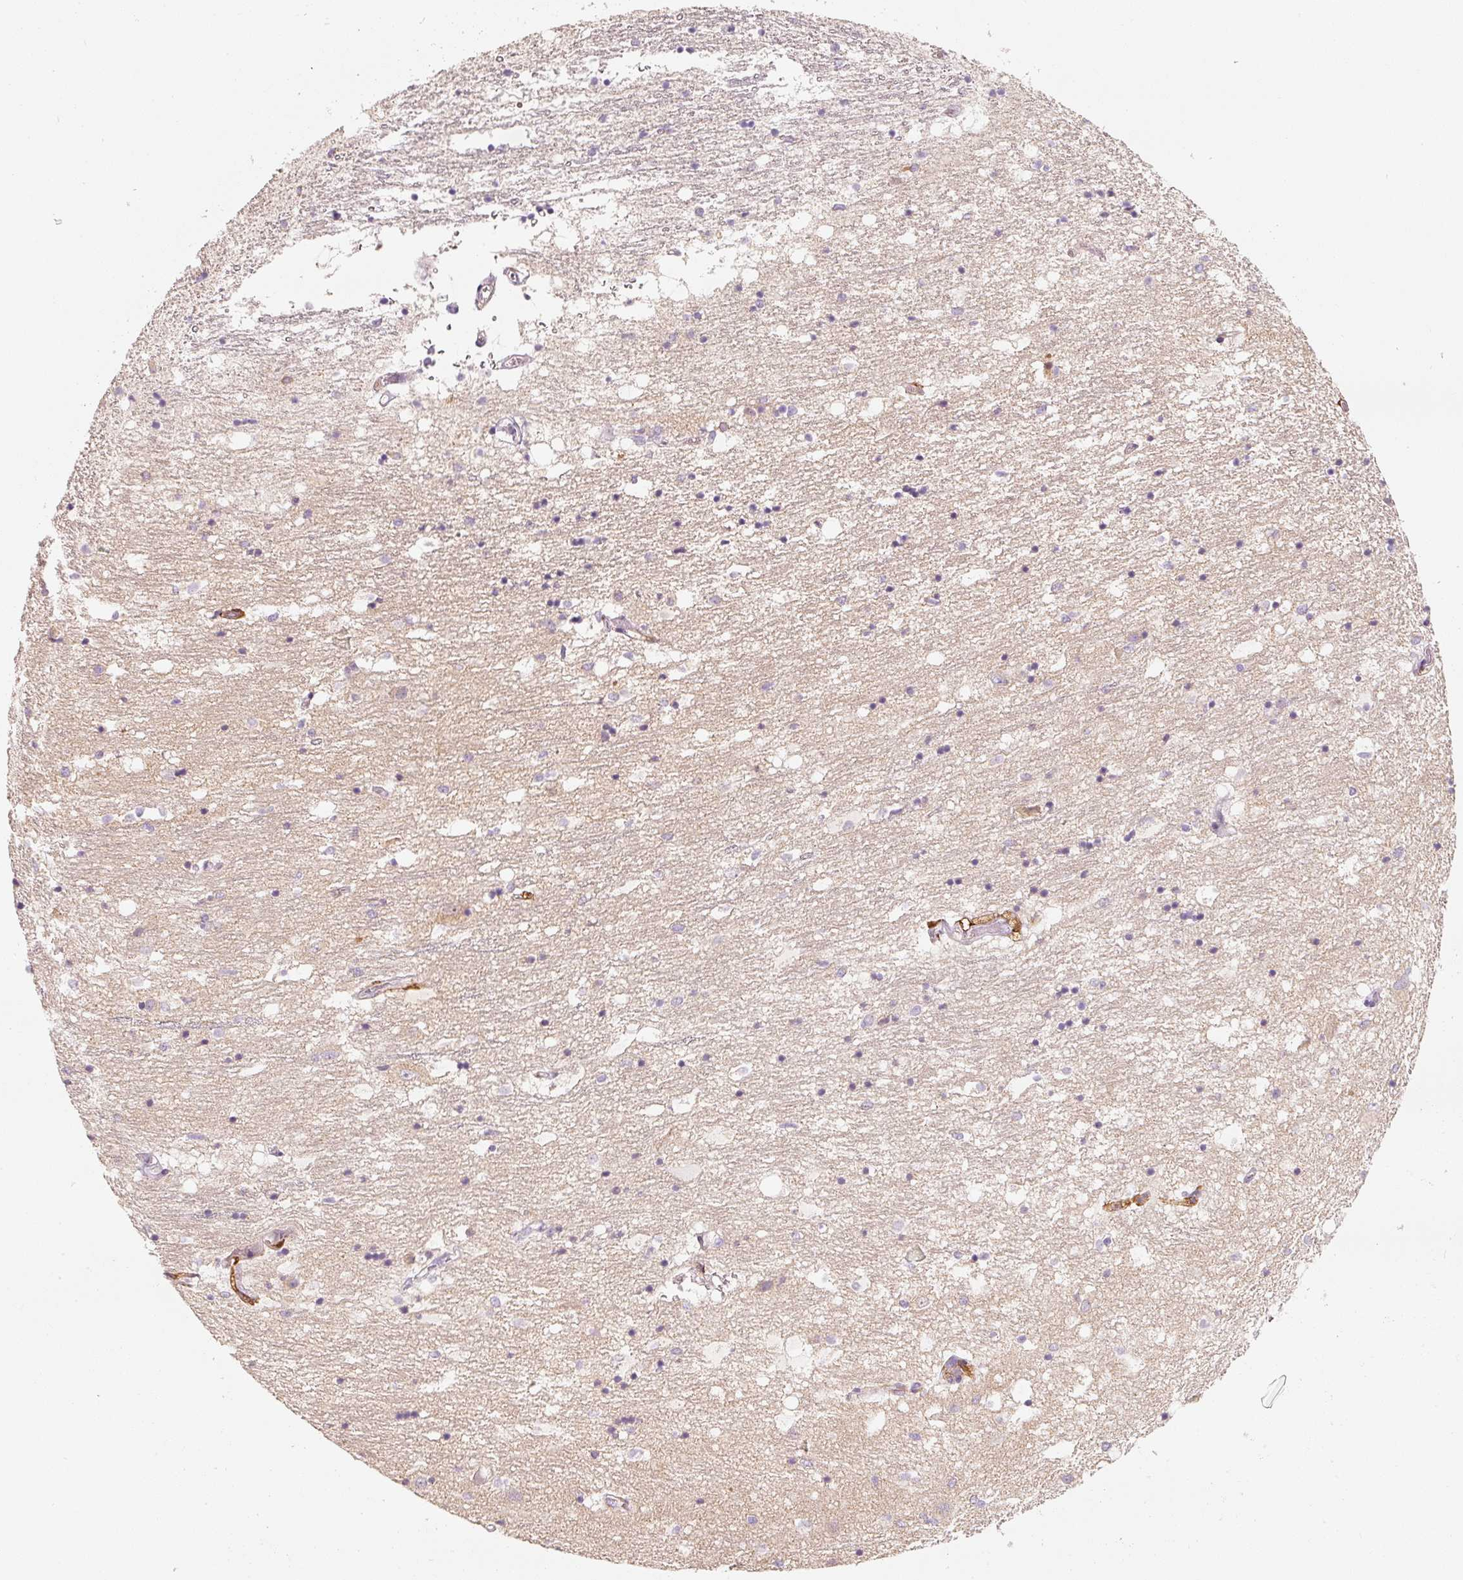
{"staining": {"intensity": "moderate", "quantity": "<25%", "location": "cytoplasmic/membranous"}, "tissue": "caudate", "cell_type": "Glial cells", "image_type": "normal", "snomed": [{"axis": "morphology", "description": "Normal tissue, NOS"}, {"axis": "topography", "description": "Lateral ventricle wall"}], "caption": "A histopathology image of caudate stained for a protein shows moderate cytoplasmic/membranous brown staining in glial cells.", "gene": "IQGAP2", "patient": {"sex": "male", "age": 58}}